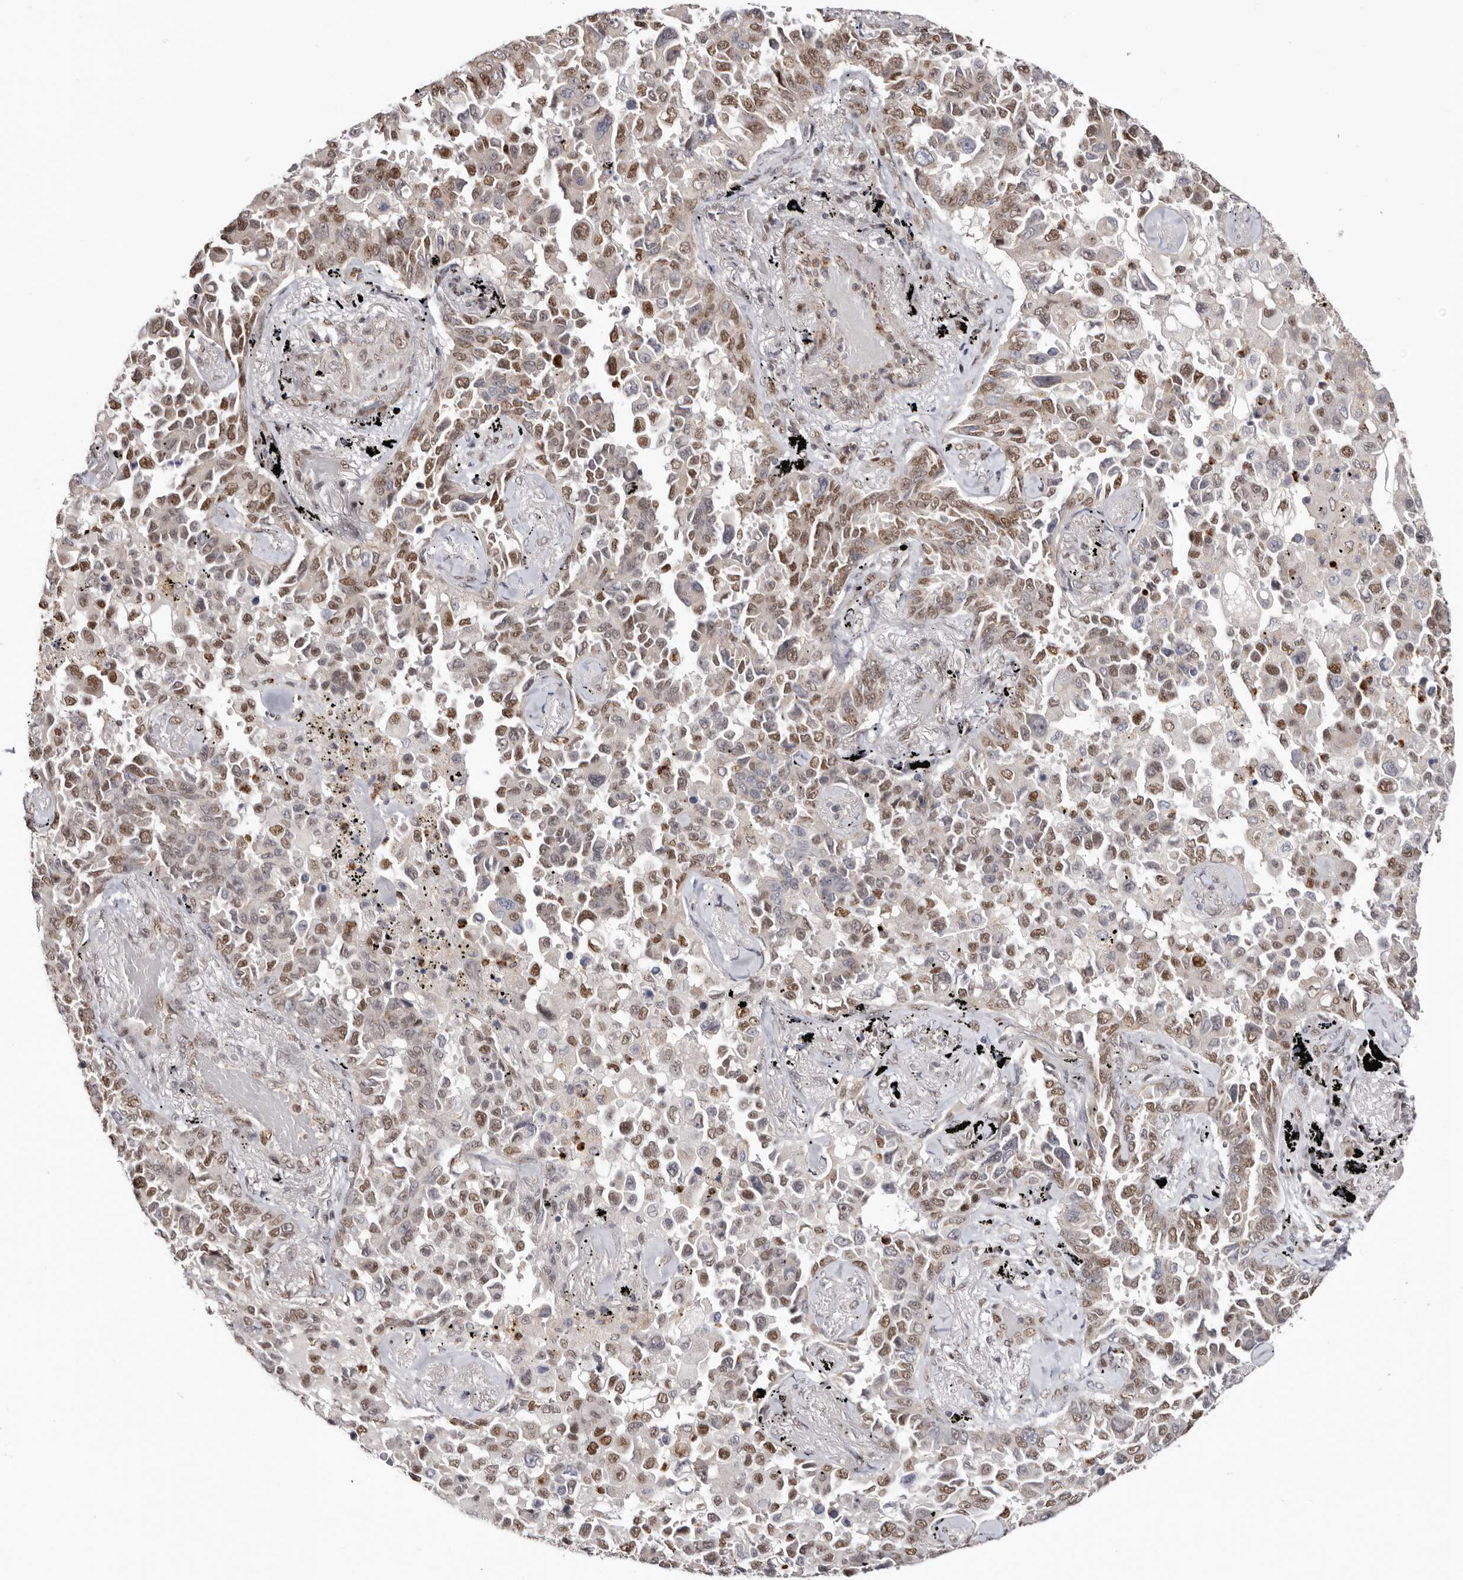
{"staining": {"intensity": "moderate", "quantity": ">75%", "location": "nuclear"}, "tissue": "lung cancer", "cell_type": "Tumor cells", "image_type": "cancer", "snomed": [{"axis": "morphology", "description": "Adenocarcinoma, NOS"}, {"axis": "topography", "description": "Lung"}], "caption": "IHC of adenocarcinoma (lung) demonstrates medium levels of moderate nuclear positivity in about >75% of tumor cells.", "gene": "SMAD7", "patient": {"sex": "female", "age": 67}}